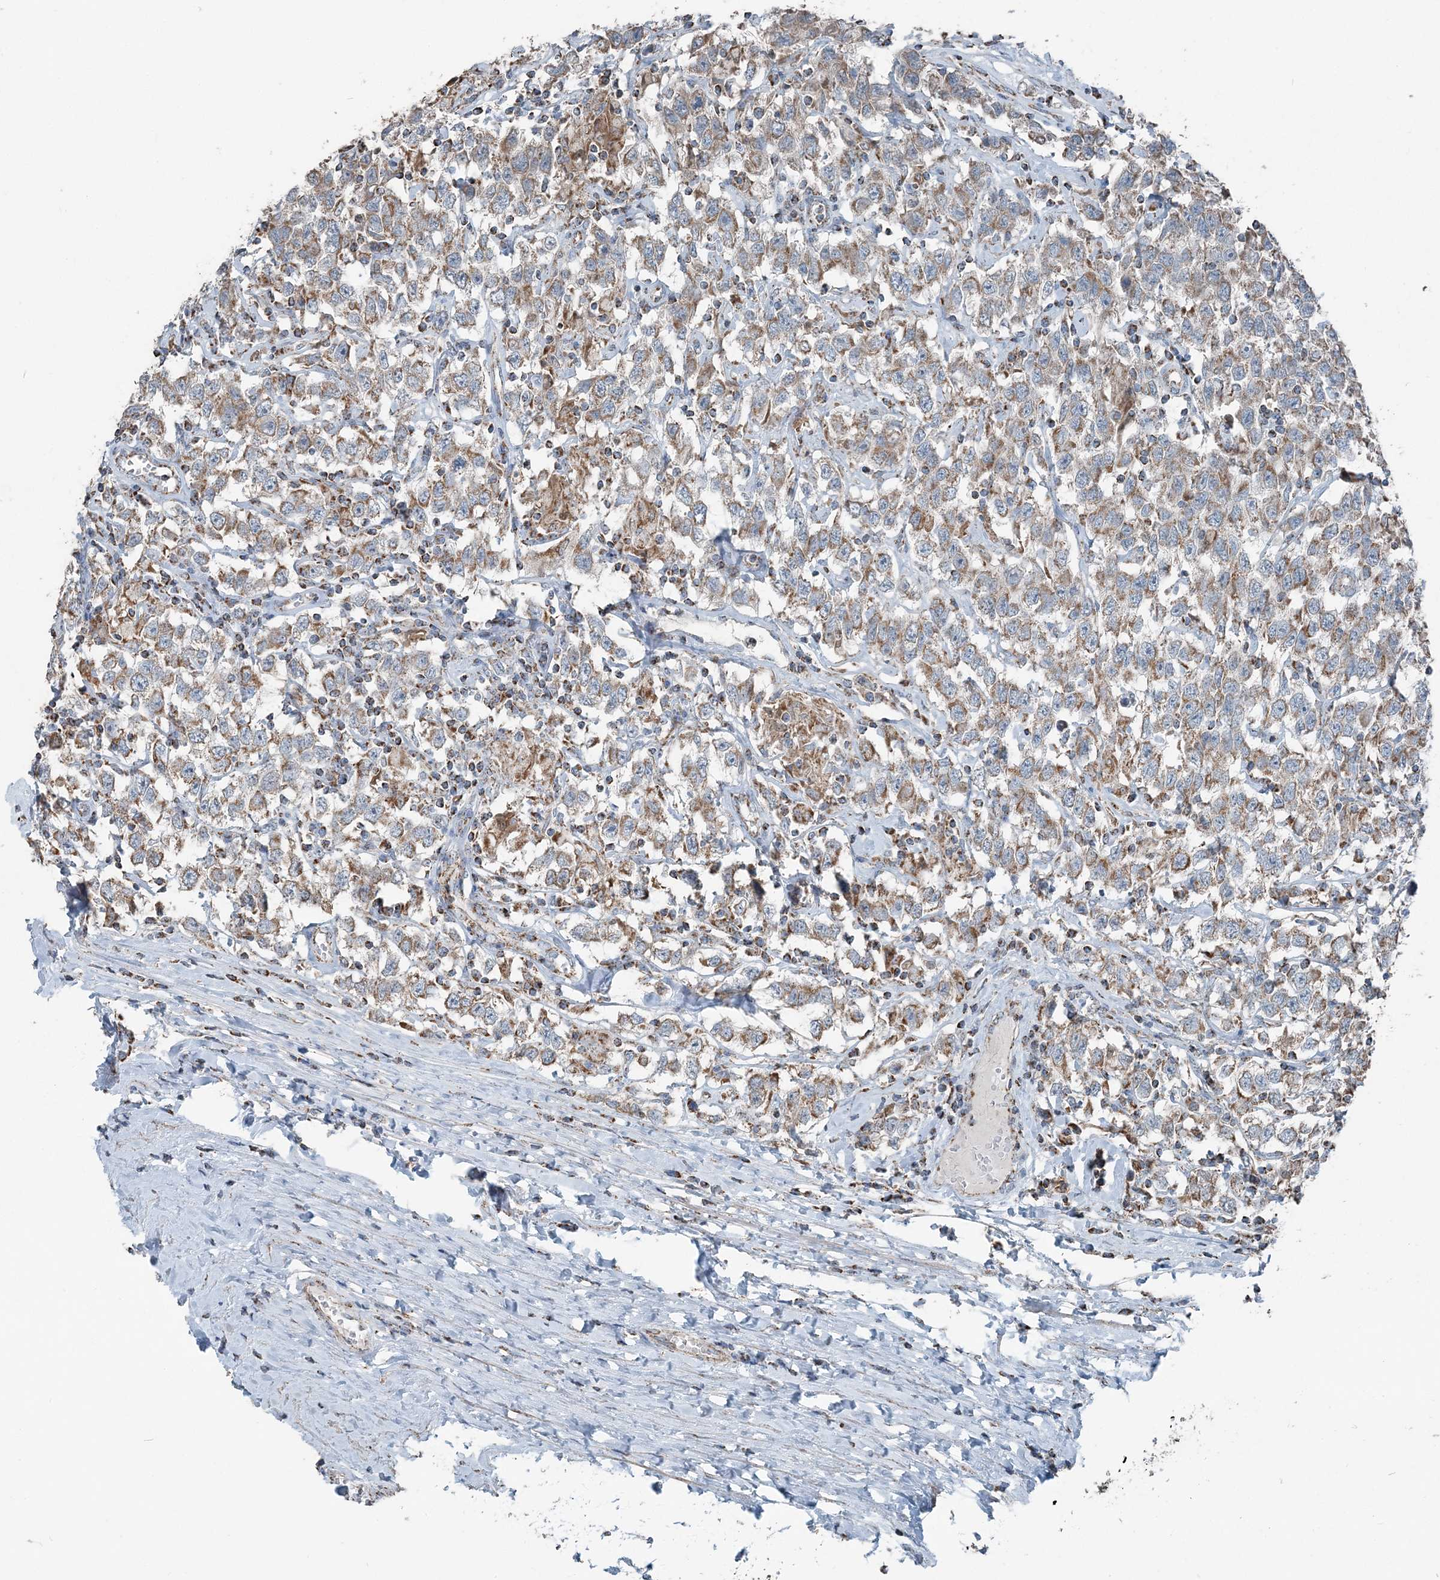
{"staining": {"intensity": "moderate", "quantity": ">75%", "location": "cytoplasmic/membranous"}, "tissue": "testis cancer", "cell_type": "Tumor cells", "image_type": "cancer", "snomed": [{"axis": "morphology", "description": "Seminoma, NOS"}, {"axis": "topography", "description": "Testis"}], "caption": "Protein staining demonstrates moderate cytoplasmic/membranous staining in about >75% of tumor cells in seminoma (testis).", "gene": "SUCLG1", "patient": {"sex": "male", "age": 41}}